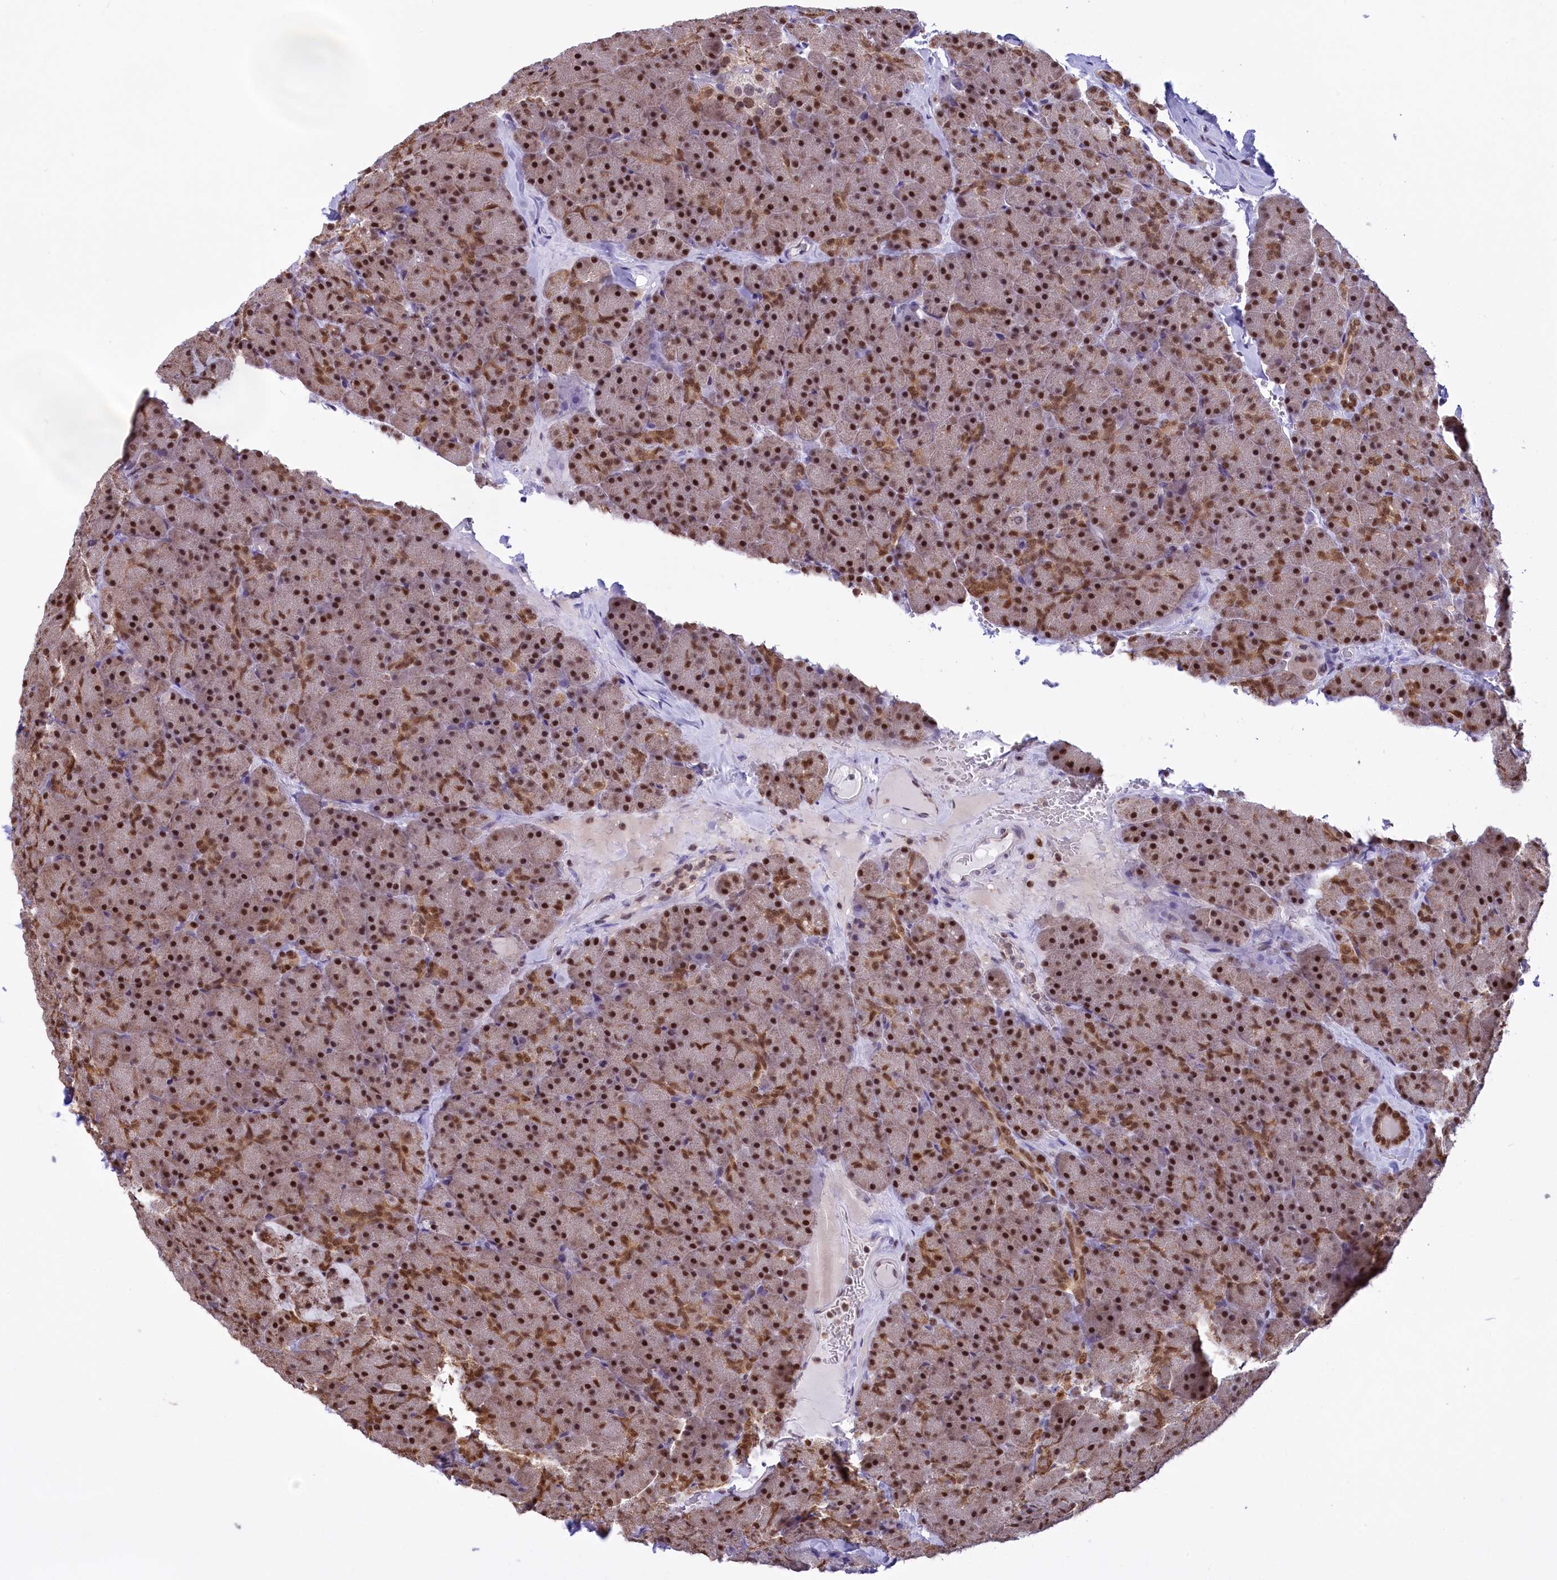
{"staining": {"intensity": "strong", "quantity": ">75%", "location": "cytoplasmic/membranous,nuclear"}, "tissue": "pancreas", "cell_type": "Exocrine glandular cells", "image_type": "normal", "snomed": [{"axis": "morphology", "description": "Normal tissue, NOS"}, {"axis": "topography", "description": "Pancreas"}], "caption": "Human pancreas stained for a protein (brown) displays strong cytoplasmic/membranous,nuclear positive staining in about >75% of exocrine glandular cells.", "gene": "IZUMO2", "patient": {"sex": "male", "age": 36}}